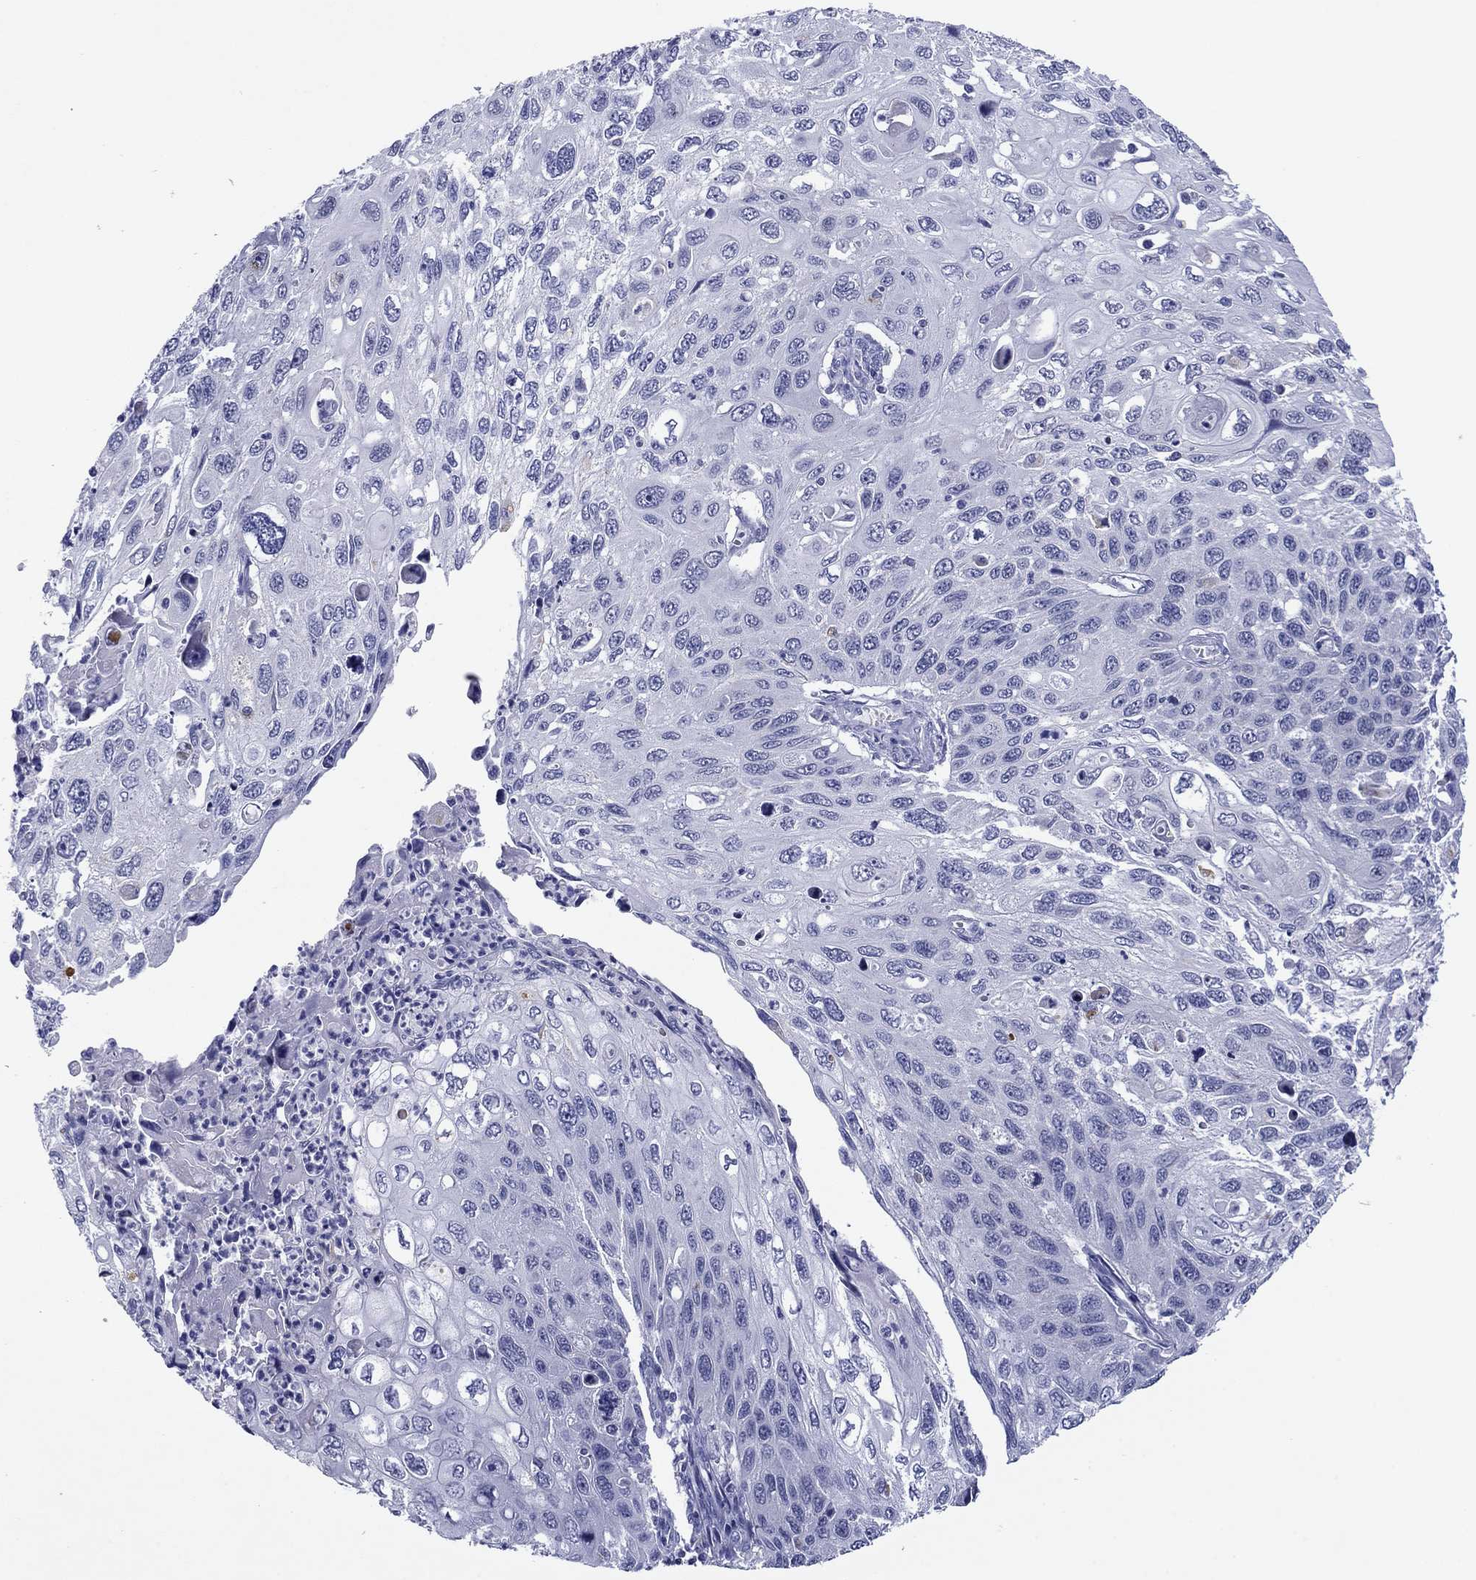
{"staining": {"intensity": "negative", "quantity": "none", "location": "none"}, "tissue": "cervical cancer", "cell_type": "Tumor cells", "image_type": "cancer", "snomed": [{"axis": "morphology", "description": "Squamous cell carcinoma, NOS"}, {"axis": "topography", "description": "Cervix"}], "caption": "An IHC image of cervical squamous cell carcinoma is shown. There is no staining in tumor cells of cervical squamous cell carcinoma.", "gene": "TCFL5", "patient": {"sex": "female", "age": 70}}